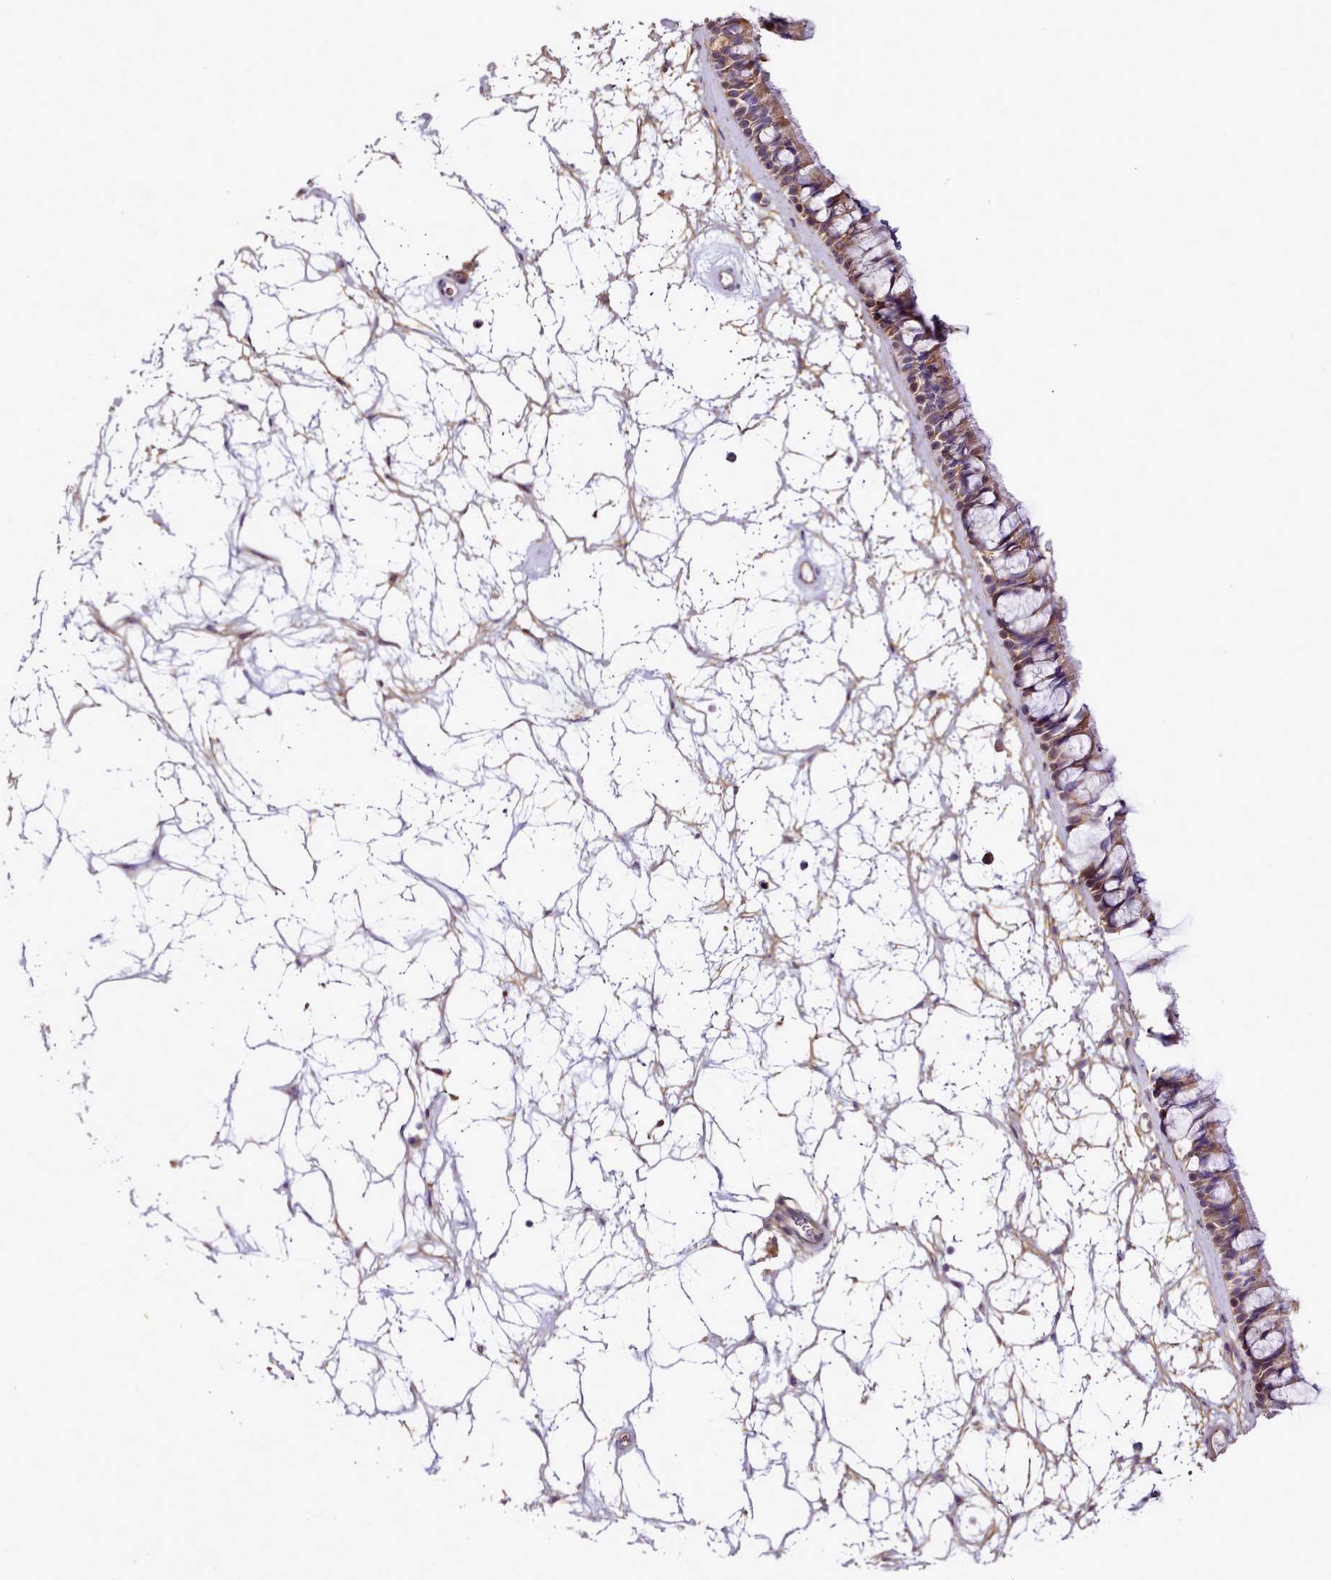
{"staining": {"intensity": "moderate", "quantity": ">75%", "location": "cytoplasmic/membranous"}, "tissue": "nasopharynx", "cell_type": "Respiratory epithelial cells", "image_type": "normal", "snomed": [{"axis": "morphology", "description": "Normal tissue, NOS"}, {"axis": "topography", "description": "Nasopharynx"}], "caption": "This image displays benign nasopharynx stained with immunohistochemistry (IHC) to label a protein in brown. The cytoplasmic/membranous of respiratory epithelial cells show moderate positivity for the protein. Nuclei are counter-stained blue.", "gene": "NBPF10", "patient": {"sex": "male", "age": 64}}